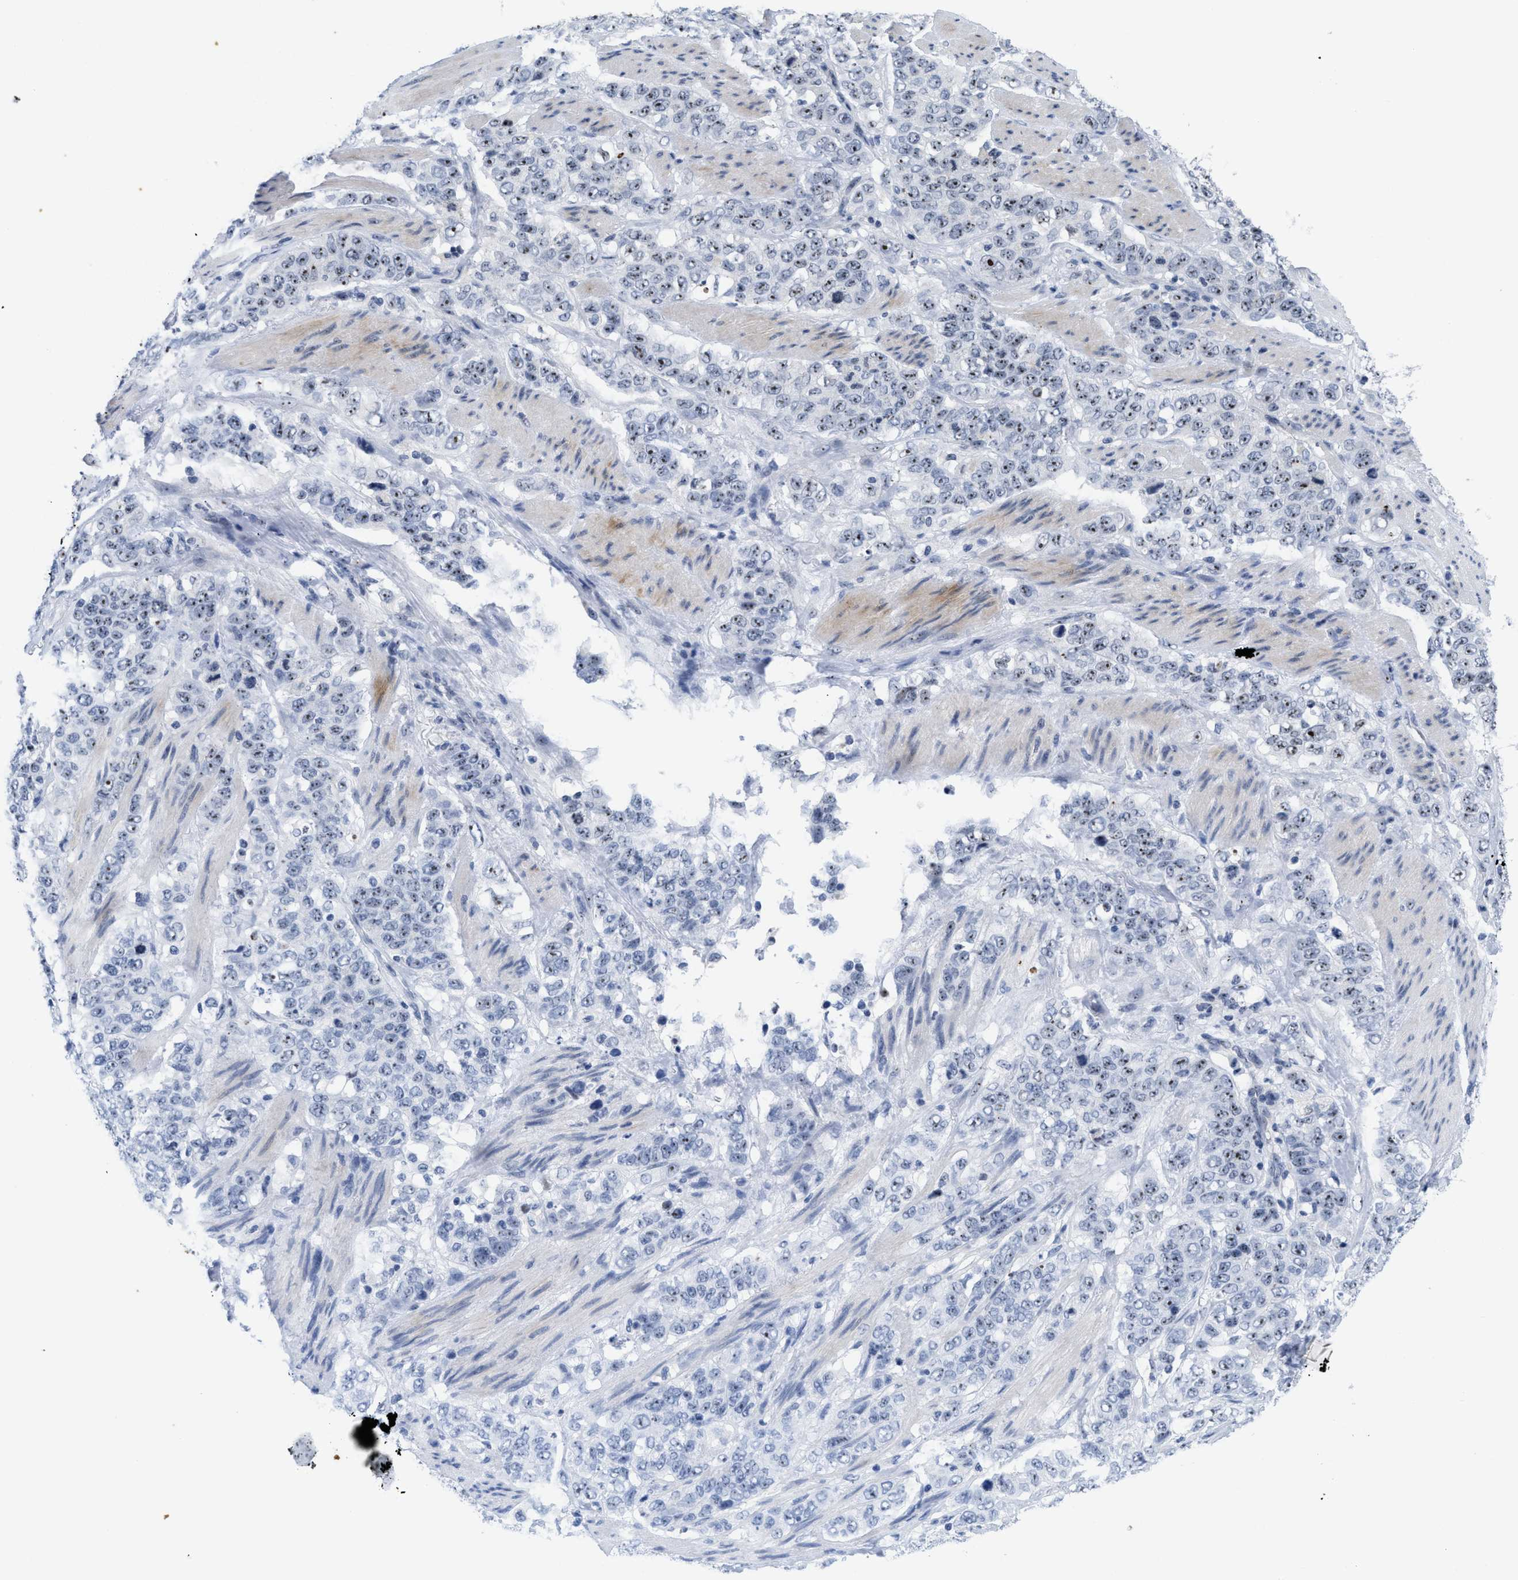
{"staining": {"intensity": "moderate", "quantity": ">75%", "location": "nuclear"}, "tissue": "stomach cancer", "cell_type": "Tumor cells", "image_type": "cancer", "snomed": [{"axis": "morphology", "description": "Adenocarcinoma, NOS"}, {"axis": "topography", "description": "Stomach"}], "caption": "The immunohistochemical stain shows moderate nuclear positivity in tumor cells of adenocarcinoma (stomach) tissue.", "gene": "NOP58", "patient": {"sex": "male", "age": 48}}